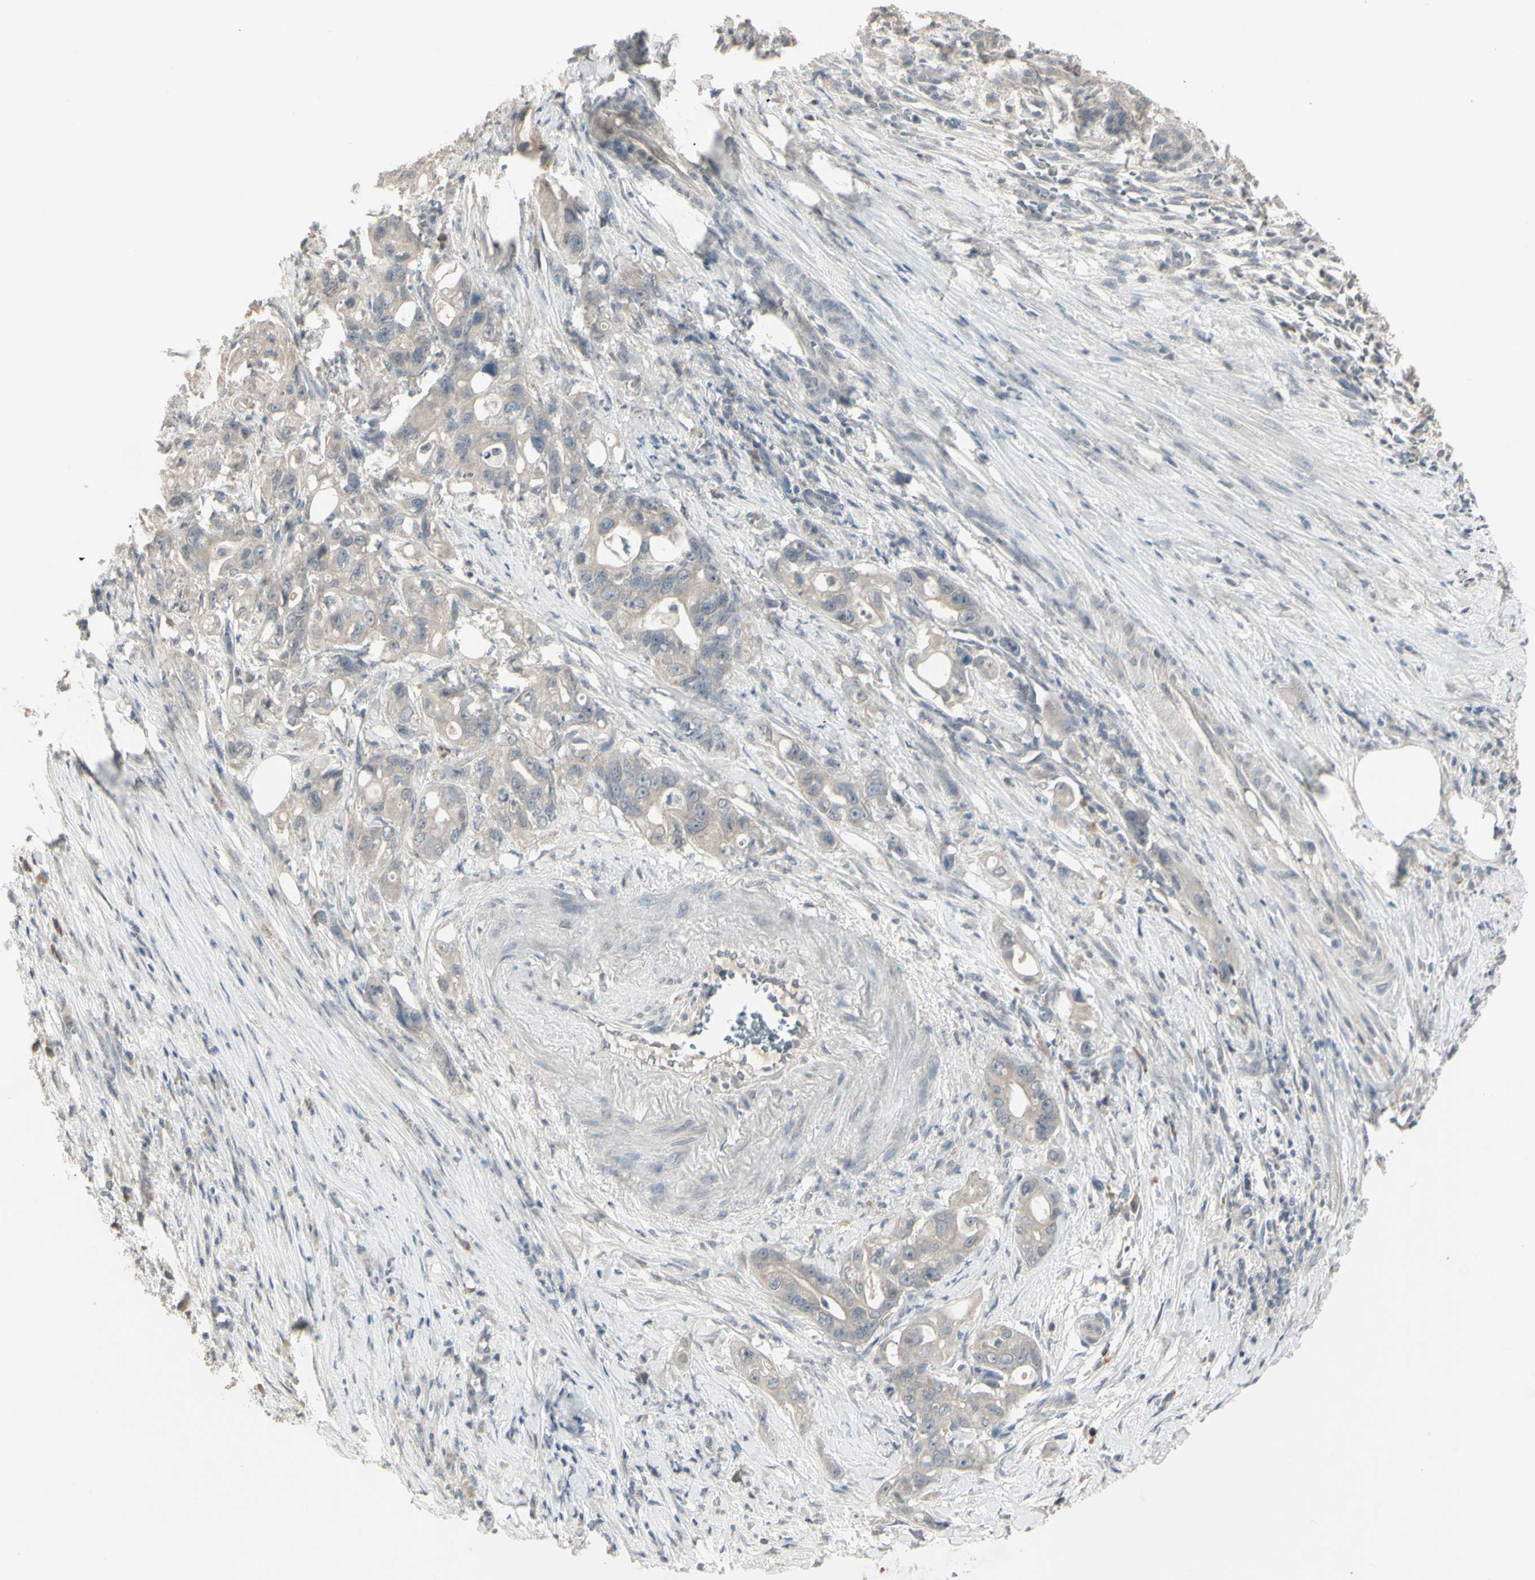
{"staining": {"intensity": "weak", "quantity": ">75%", "location": "cytoplasmic/membranous"}, "tissue": "pancreatic cancer", "cell_type": "Tumor cells", "image_type": "cancer", "snomed": [{"axis": "morphology", "description": "Normal tissue, NOS"}, {"axis": "topography", "description": "Pancreas"}], "caption": "Tumor cells reveal weak cytoplasmic/membranous positivity in about >75% of cells in pancreatic cancer.", "gene": "PIAS4", "patient": {"sex": "male", "age": 42}}